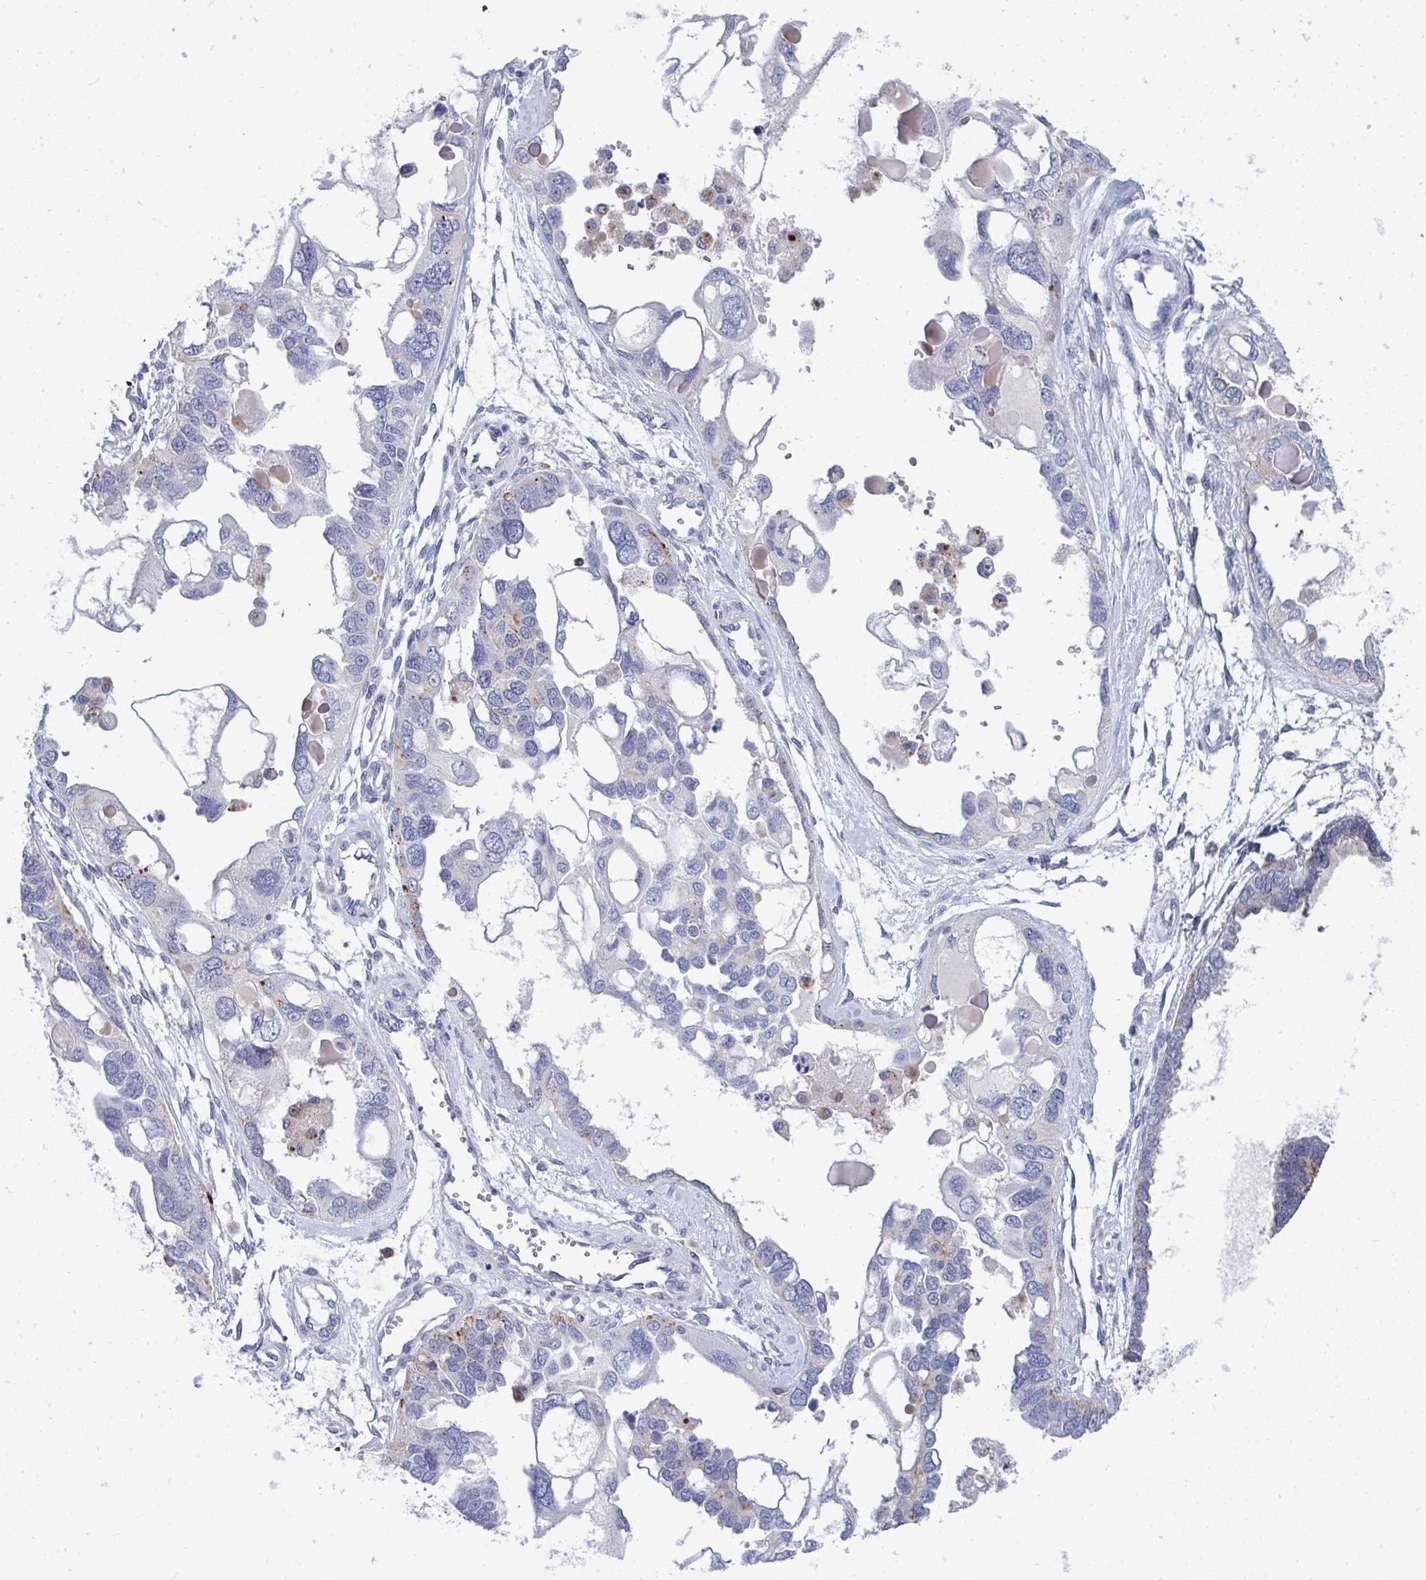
{"staining": {"intensity": "moderate", "quantity": "<25%", "location": "cytoplasmic/membranous"}, "tissue": "ovarian cancer", "cell_type": "Tumor cells", "image_type": "cancer", "snomed": [{"axis": "morphology", "description": "Cystadenocarcinoma, serous, NOS"}, {"axis": "topography", "description": "Ovary"}], "caption": "An immunohistochemistry histopathology image of neoplastic tissue is shown. Protein staining in brown shows moderate cytoplasmic/membranous positivity in ovarian serous cystadenocarcinoma within tumor cells.", "gene": "AOC2", "patient": {"sex": "female", "age": 51}}